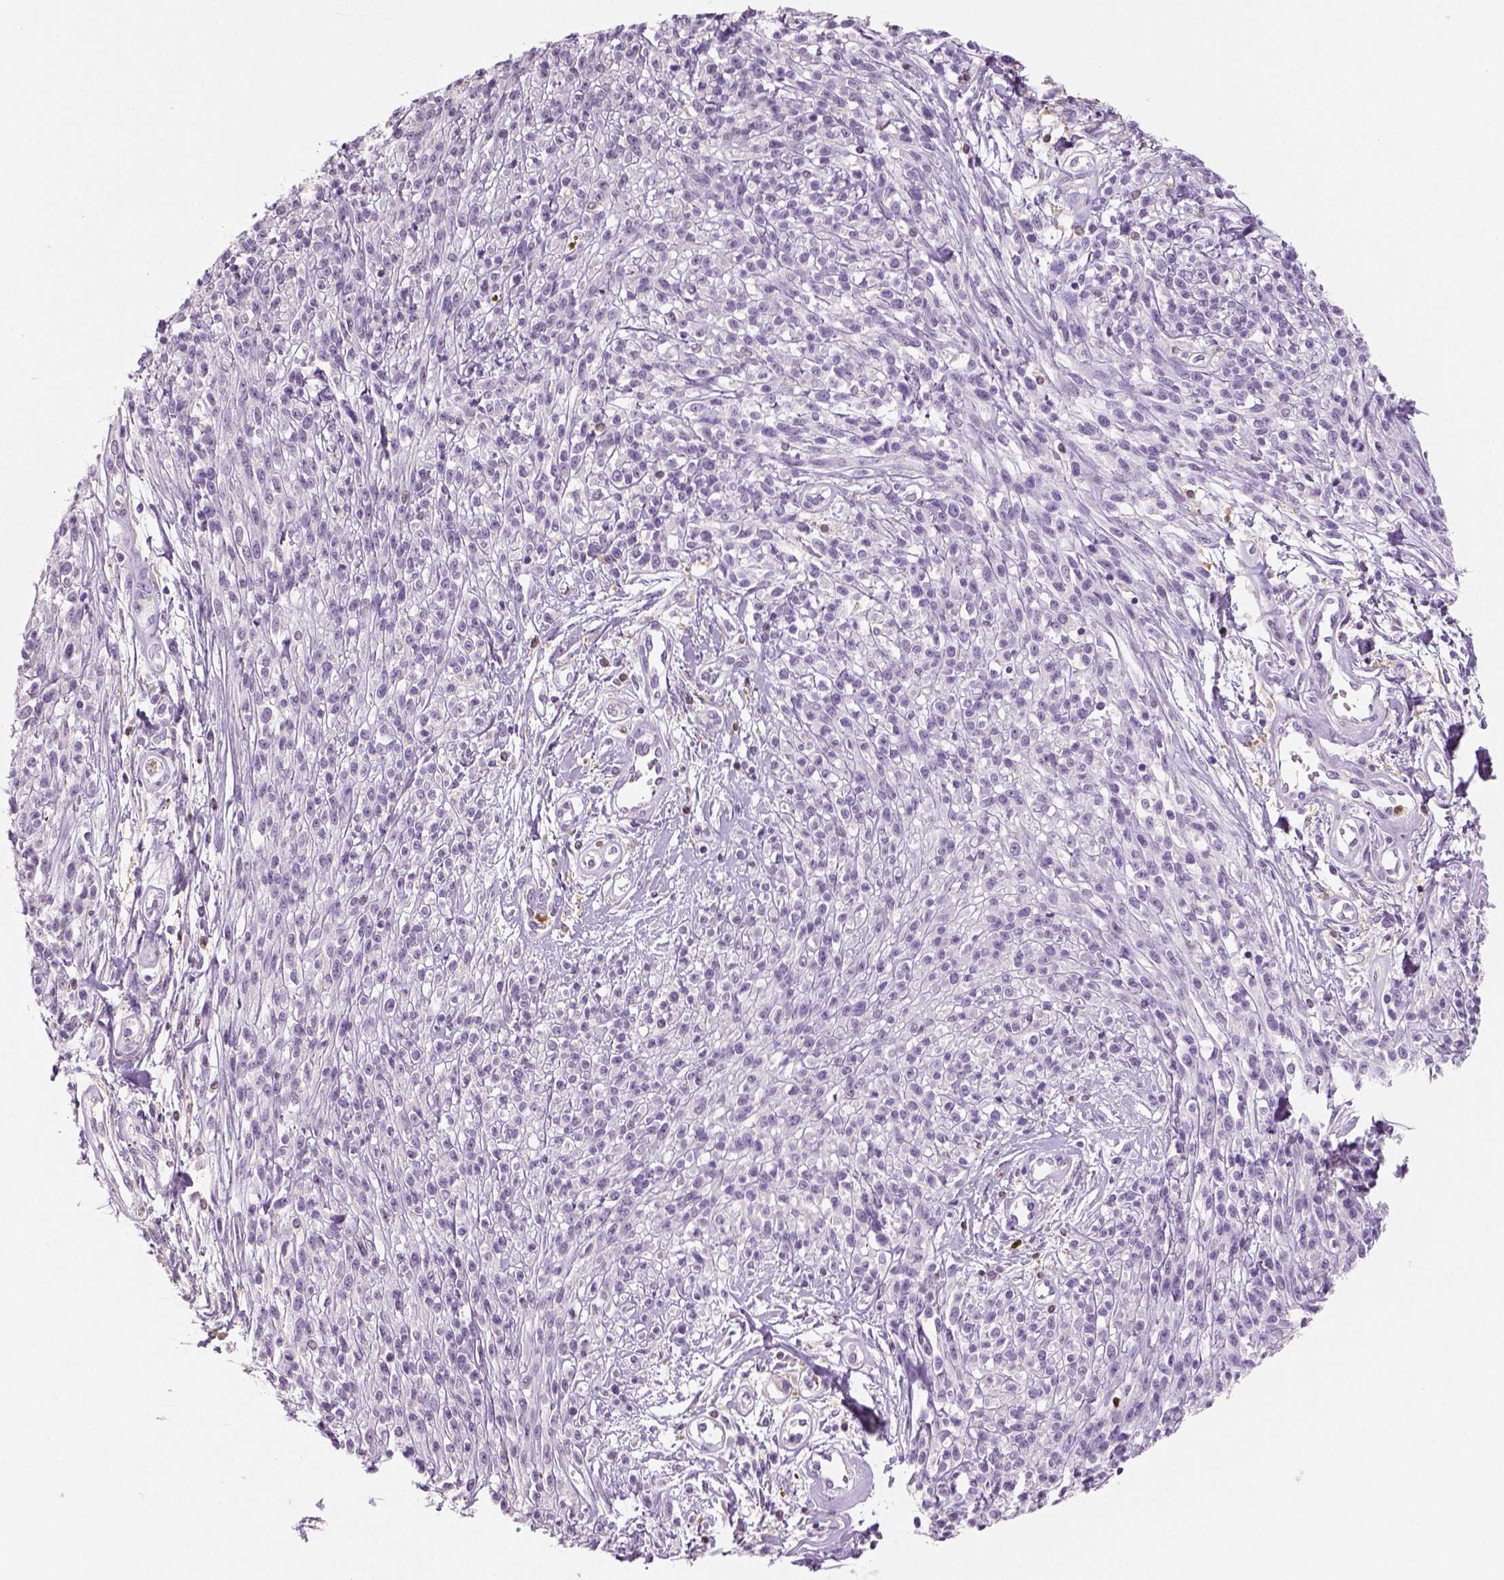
{"staining": {"intensity": "negative", "quantity": "none", "location": "none"}, "tissue": "melanoma", "cell_type": "Tumor cells", "image_type": "cancer", "snomed": [{"axis": "morphology", "description": "Malignant melanoma, NOS"}, {"axis": "topography", "description": "Skin"}, {"axis": "topography", "description": "Skin of trunk"}], "caption": "Human malignant melanoma stained for a protein using immunohistochemistry (IHC) demonstrates no staining in tumor cells.", "gene": "NECAB2", "patient": {"sex": "male", "age": 74}}